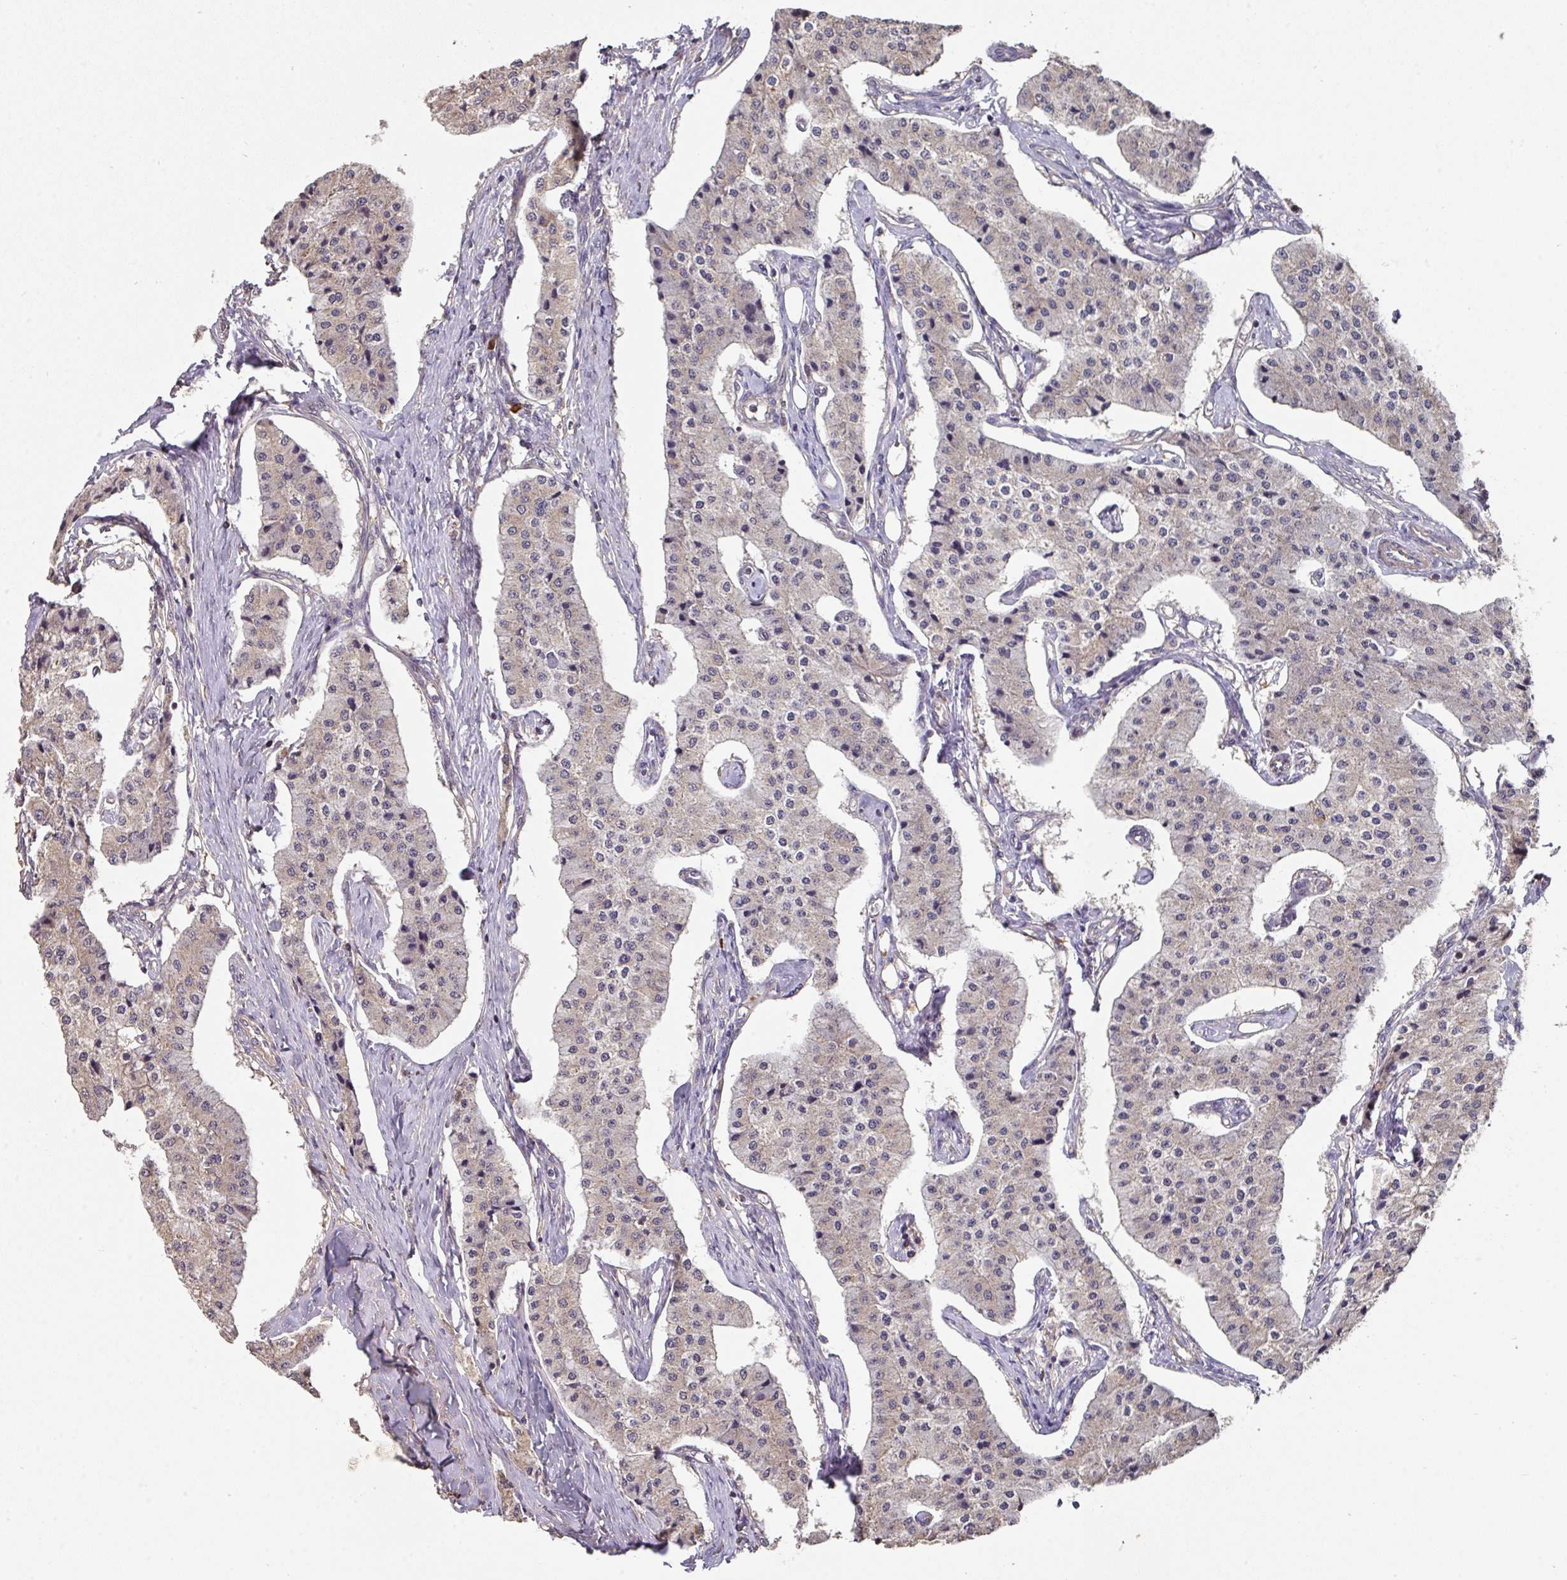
{"staining": {"intensity": "negative", "quantity": "none", "location": "none"}, "tissue": "carcinoid", "cell_type": "Tumor cells", "image_type": "cancer", "snomed": [{"axis": "morphology", "description": "Carcinoid, malignant, NOS"}, {"axis": "topography", "description": "Colon"}], "caption": "High magnification brightfield microscopy of carcinoid (malignant) stained with DAB (3,3'-diaminobenzidine) (brown) and counterstained with hematoxylin (blue): tumor cells show no significant staining. (Stains: DAB (3,3'-diaminobenzidine) immunohistochemistry with hematoxylin counter stain, Microscopy: brightfield microscopy at high magnification).", "gene": "ACVR2B", "patient": {"sex": "female", "age": 52}}